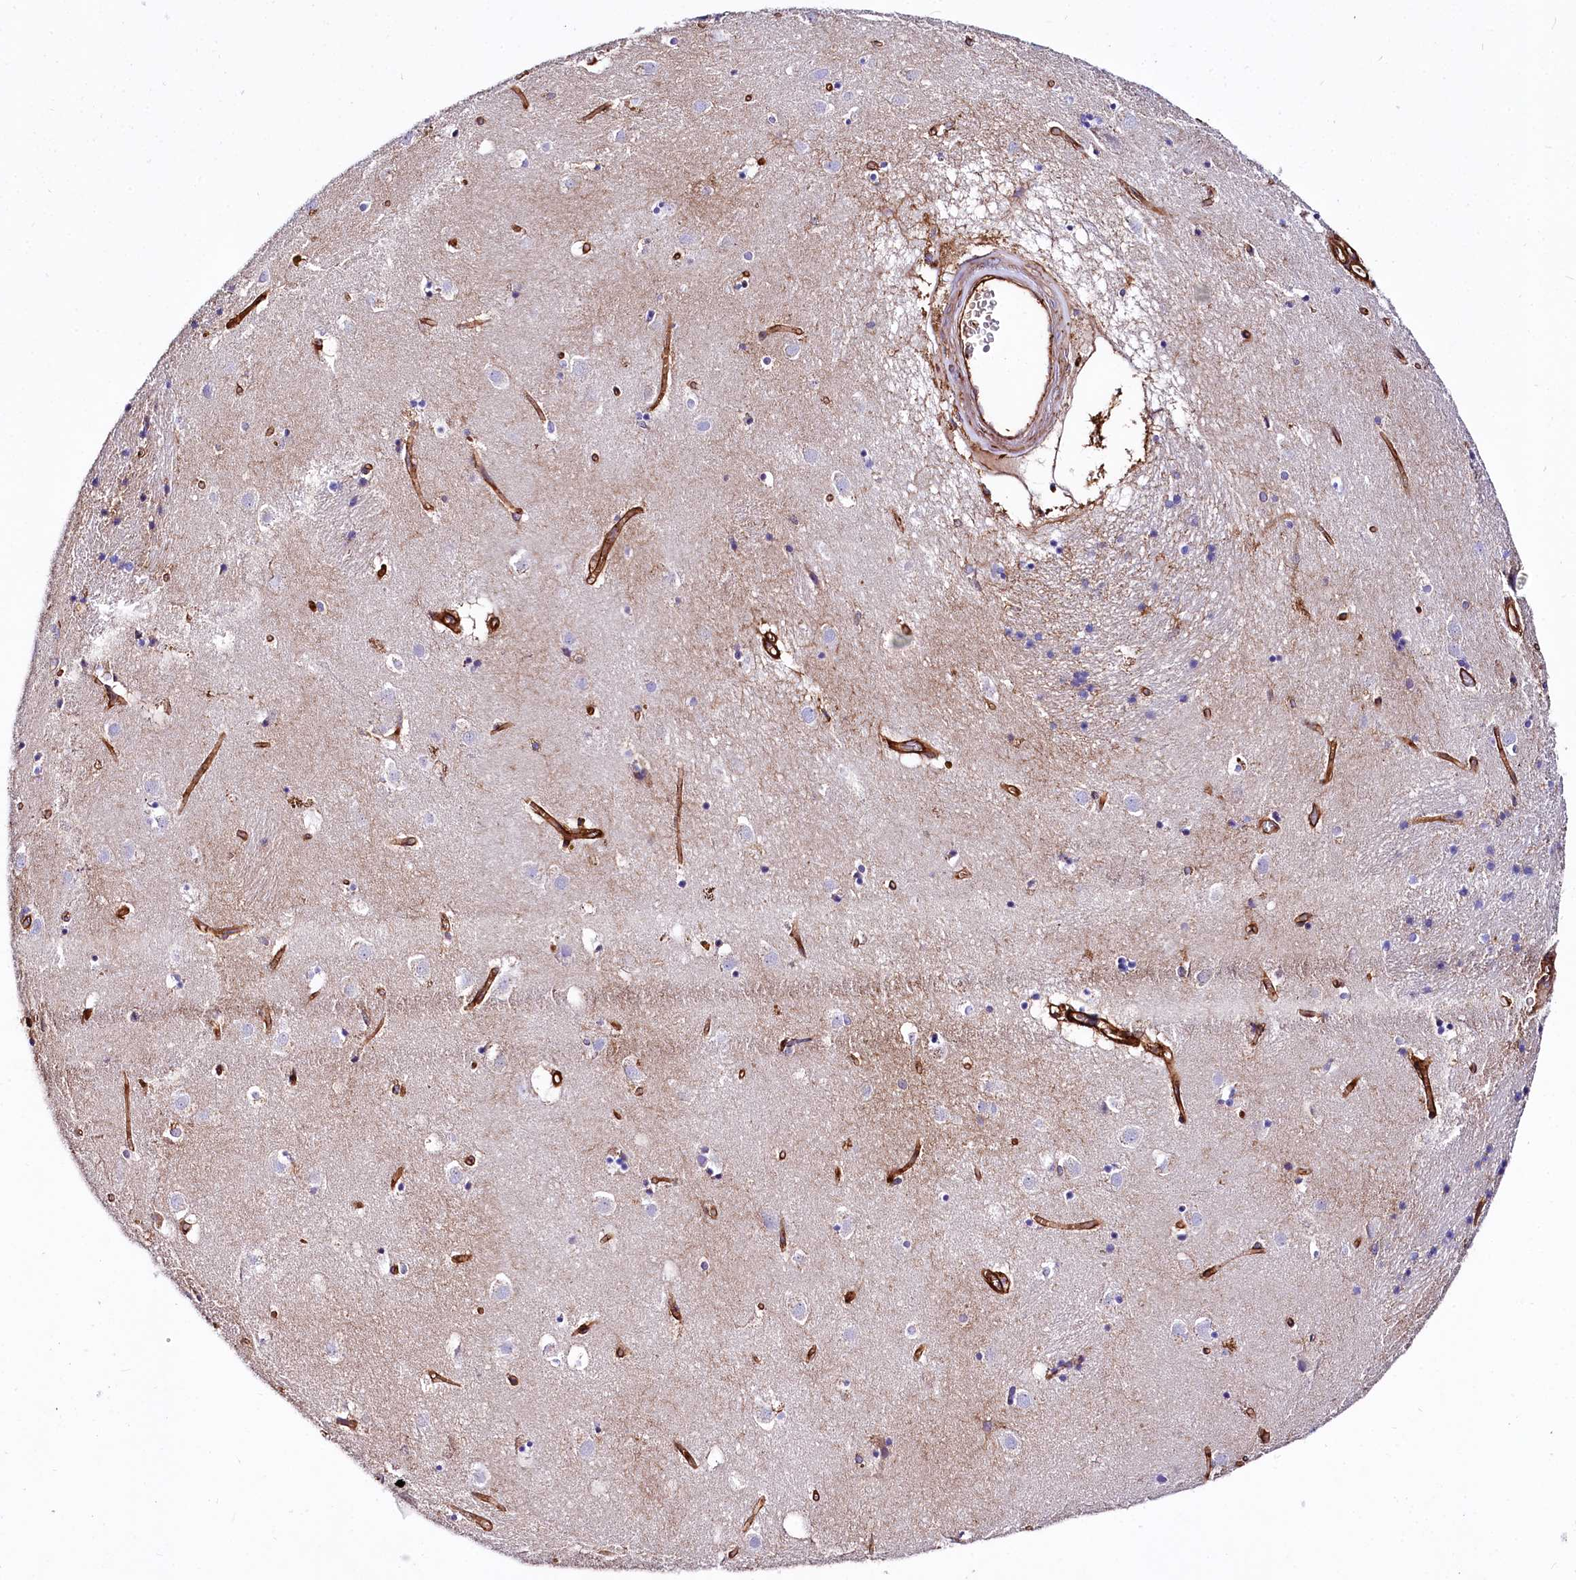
{"staining": {"intensity": "negative", "quantity": "none", "location": "none"}, "tissue": "caudate", "cell_type": "Glial cells", "image_type": "normal", "snomed": [{"axis": "morphology", "description": "Normal tissue, NOS"}, {"axis": "topography", "description": "Lateral ventricle wall"}], "caption": "Immunohistochemical staining of benign human caudate exhibits no significant positivity in glial cells. (Stains: DAB immunohistochemistry with hematoxylin counter stain, Microscopy: brightfield microscopy at high magnification).", "gene": "ANO6", "patient": {"sex": "male", "age": 70}}